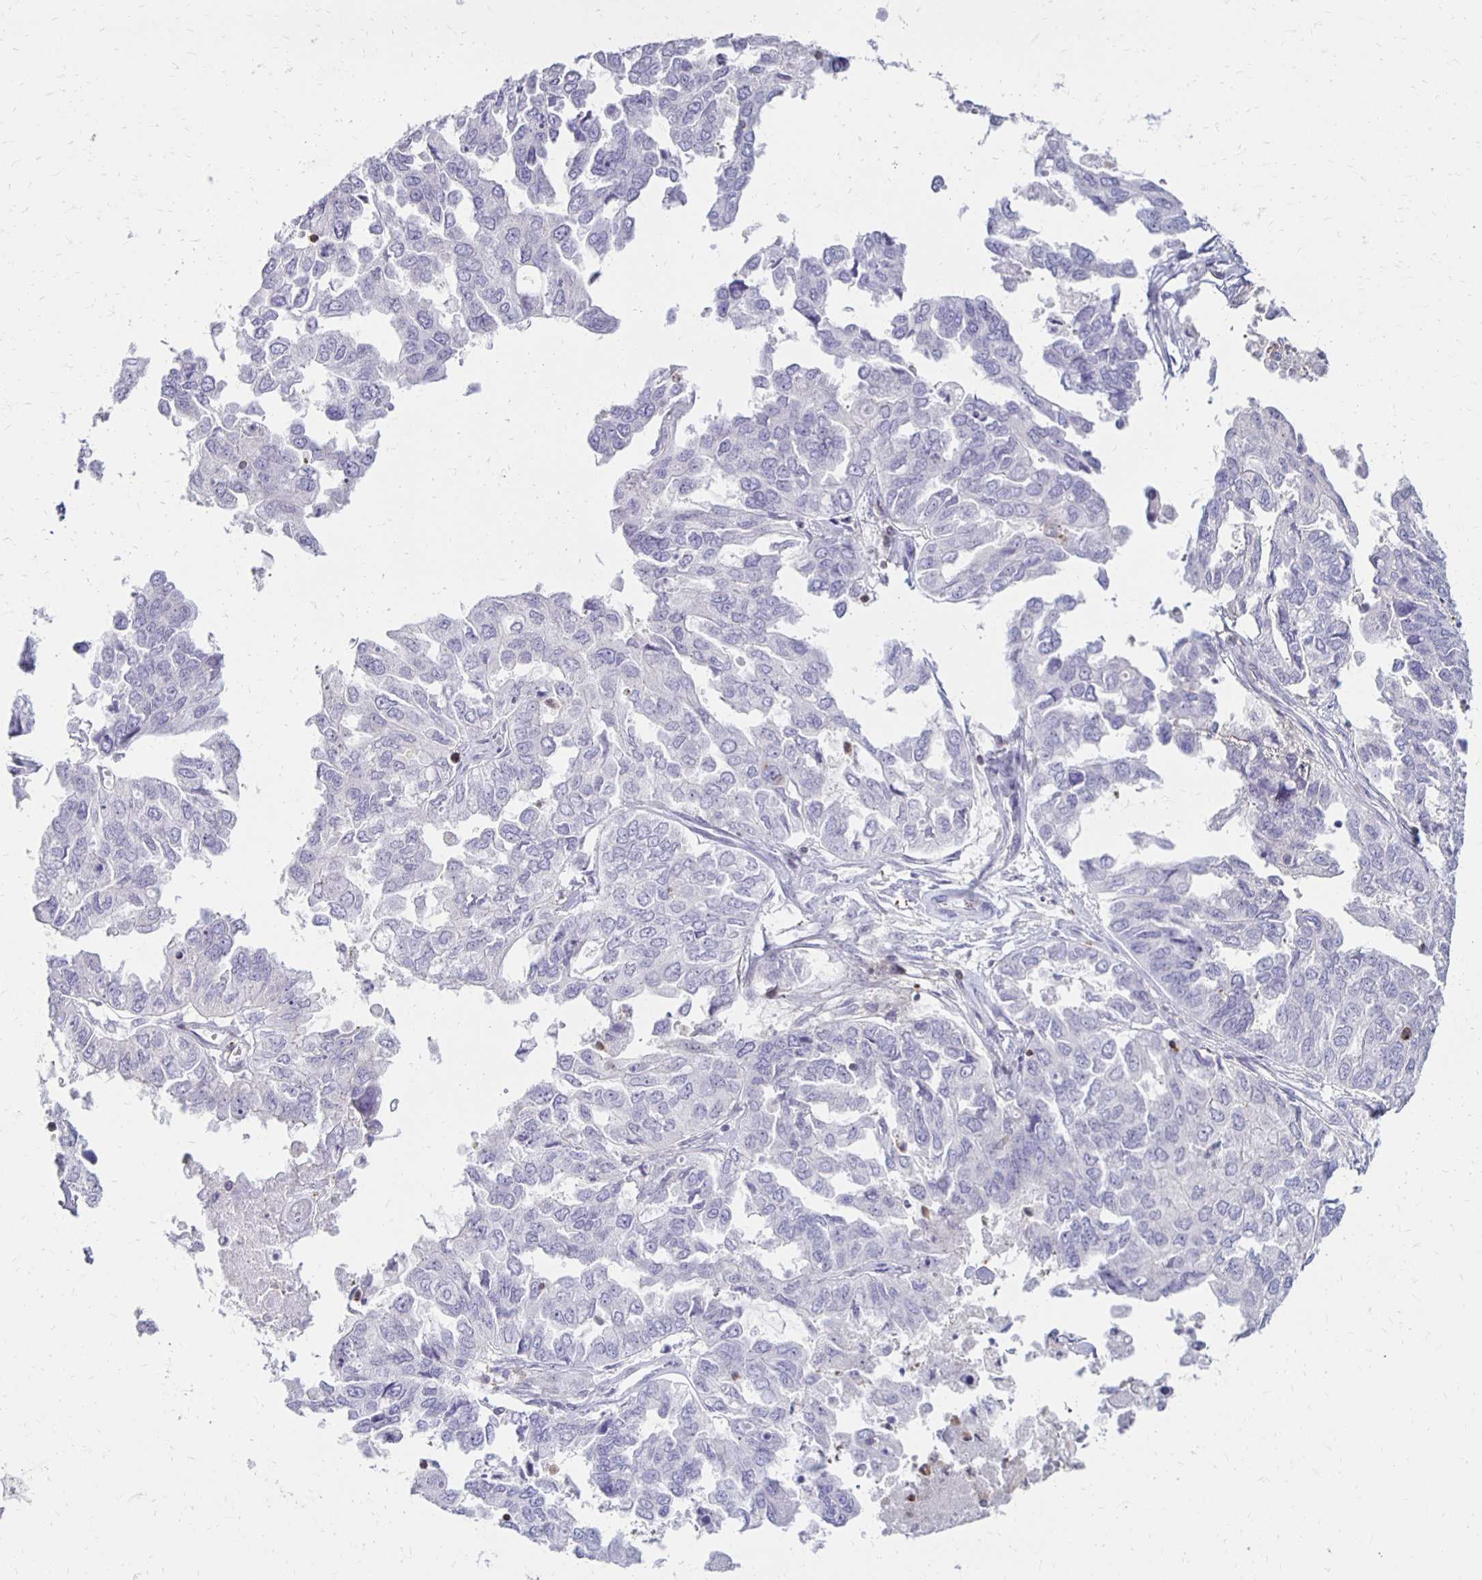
{"staining": {"intensity": "negative", "quantity": "none", "location": "none"}, "tissue": "ovarian cancer", "cell_type": "Tumor cells", "image_type": "cancer", "snomed": [{"axis": "morphology", "description": "Cystadenocarcinoma, serous, NOS"}, {"axis": "topography", "description": "Ovary"}], "caption": "Ovarian cancer (serous cystadenocarcinoma) stained for a protein using immunohistochemistry (IHC) reveals no expression tumor cells.", "gene": "CCL21", "patient": {"sex": "female", "age": 53}}